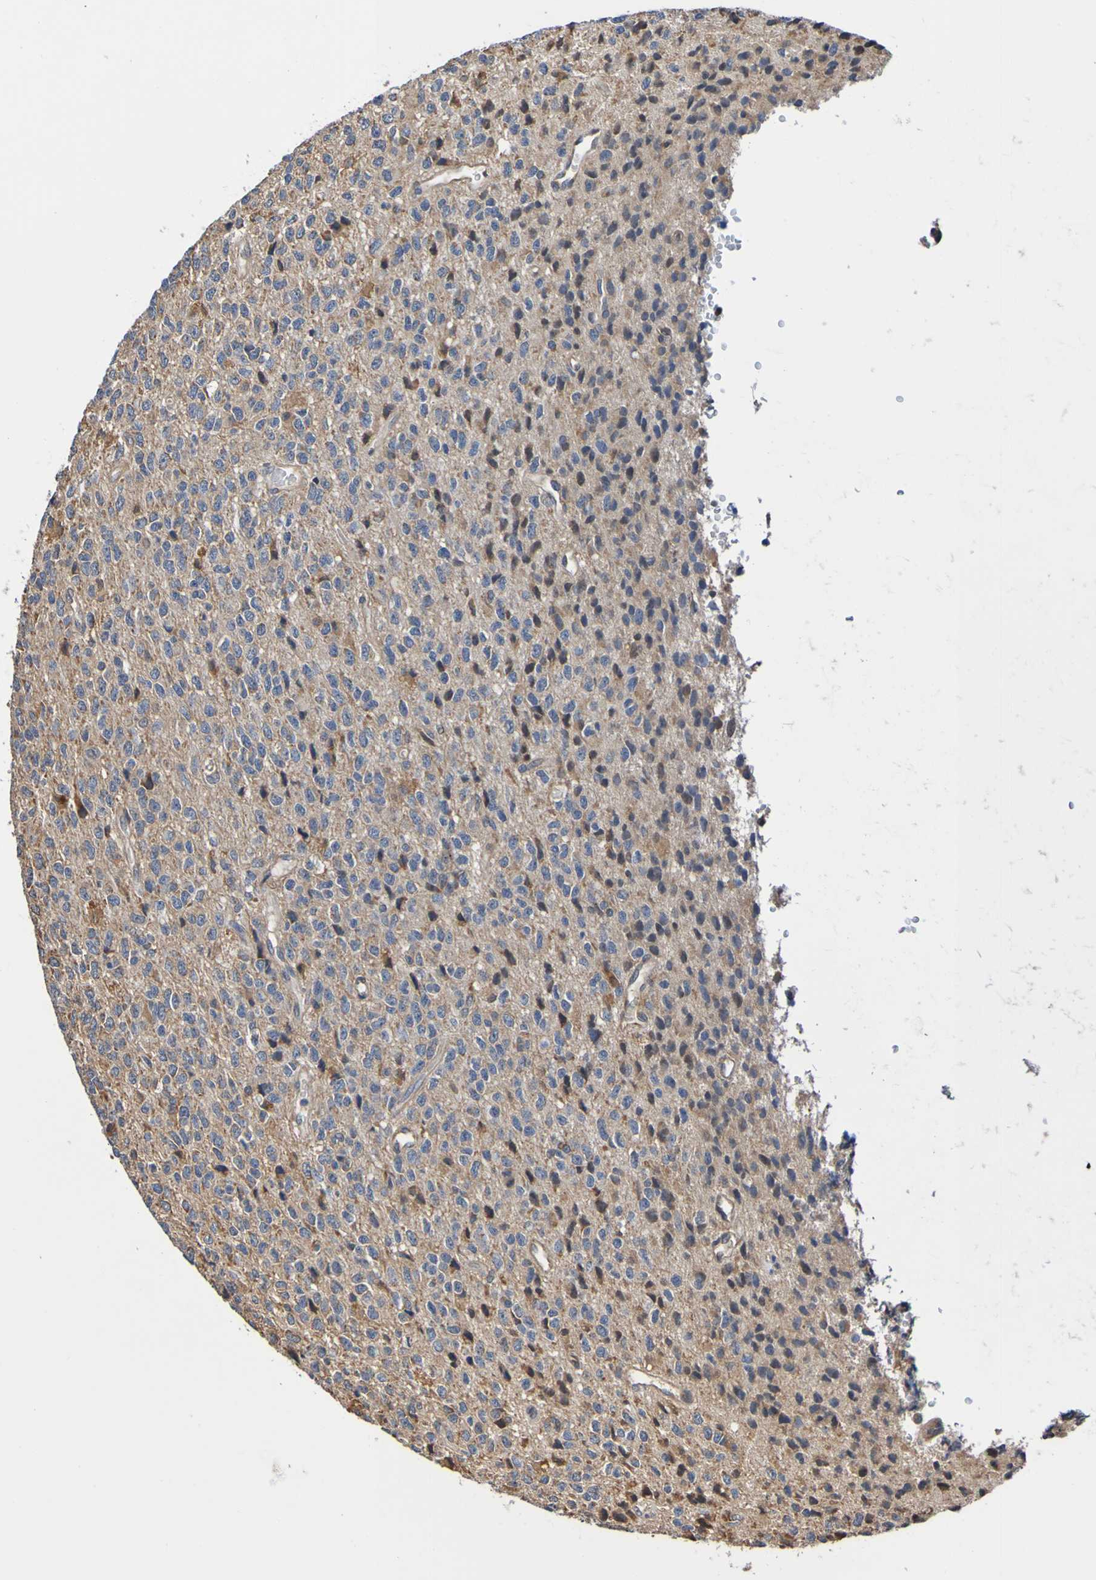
{"staining": {"intensity": "negative", "quantity": "none", "location": "none"}, "tissue": "glioma", "cell_type": "Tumor cells", "image_type": "cancer", "snomed": [{"axis": "morphology", "description": "Glioma, malignant, High grade"}, {"axis": "topography", "description": "pancreas cauda"}], "caption": "Immunohistochemistry of human malignant glioma (high-grade) displays no staining in tumor cells. (Brightfield microscopy of DAB IHC at high magnification).", "gene": "AXIN1", "patient": {"sex": "male", "age": 60}}